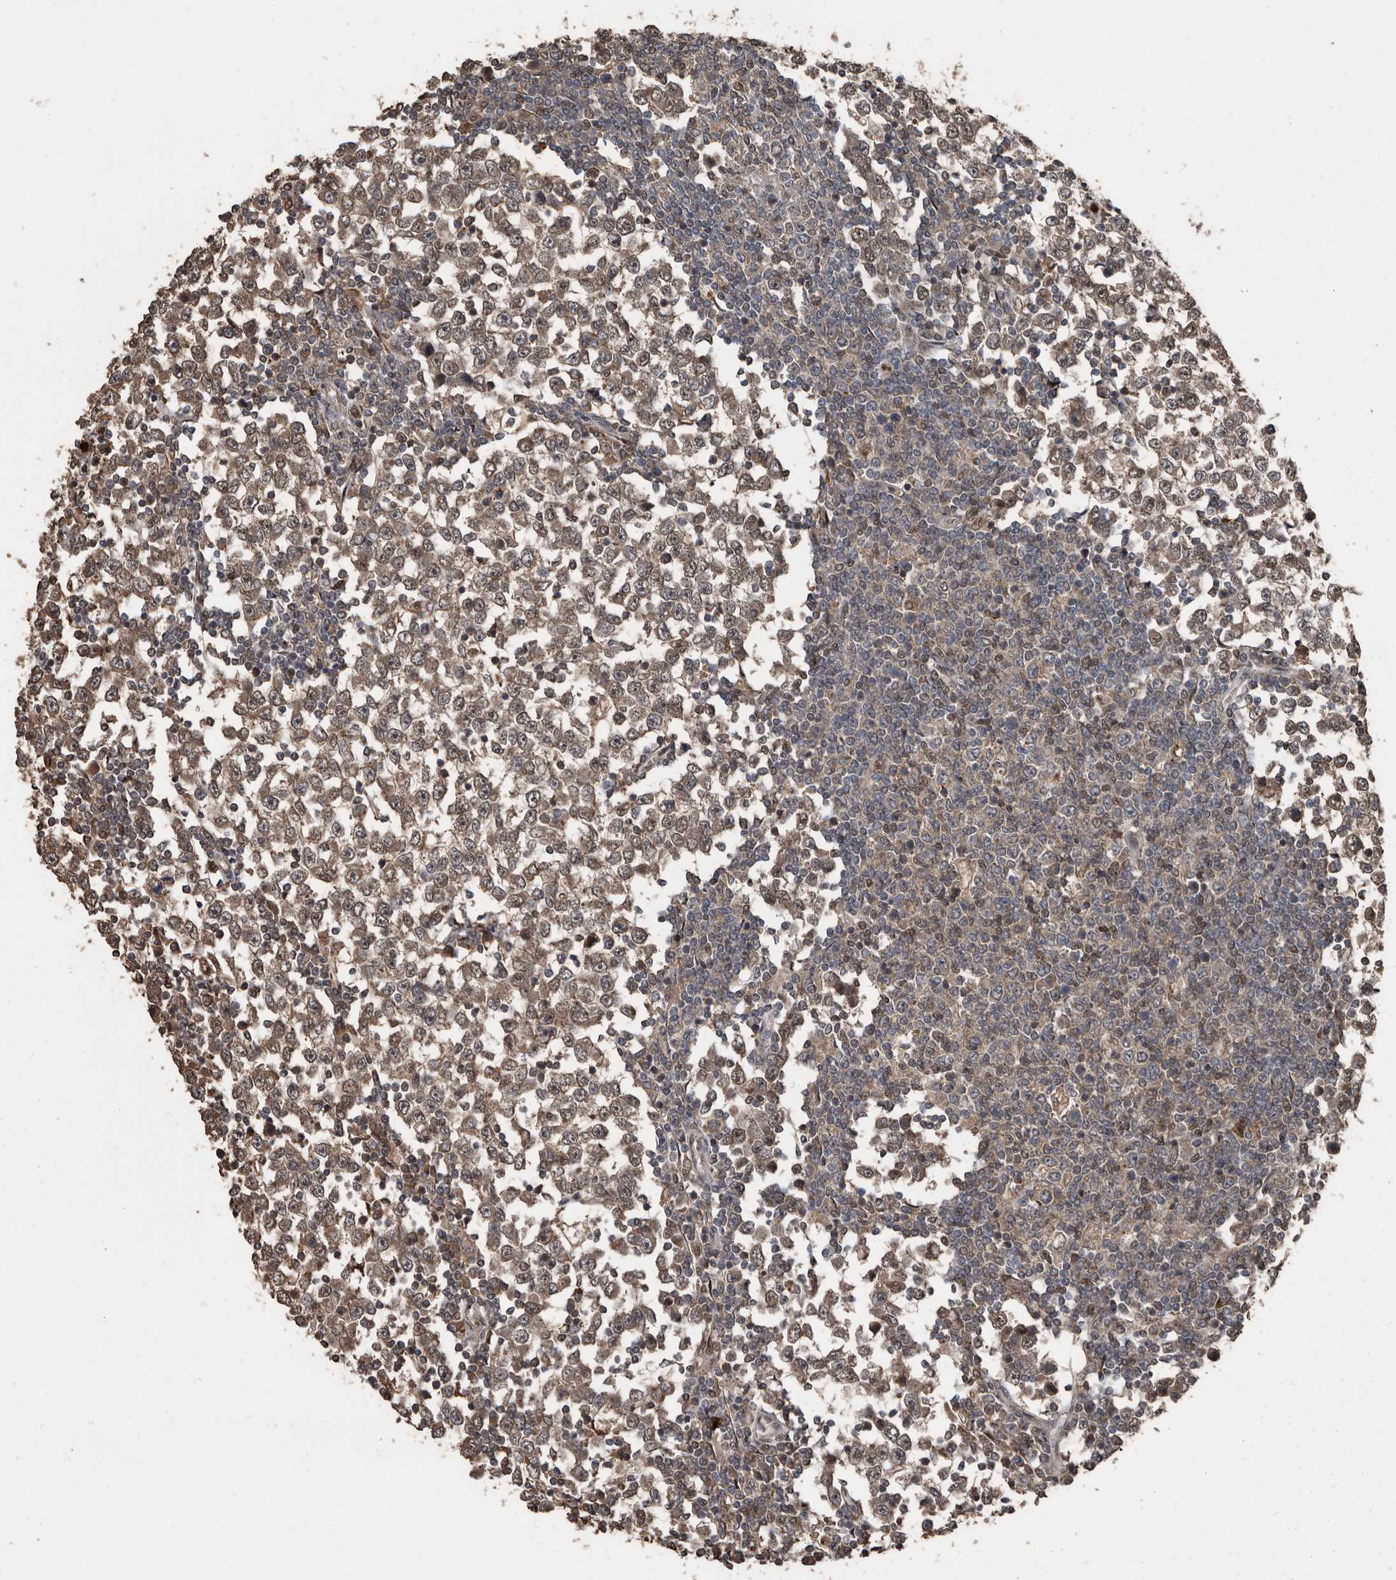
{"staining": {"intensity": "weak", "quantity": ">75%", "location": "cytoplasmic/membranous"}, "tissue": "testis cancer", "cell_type": "Tumor cells", "image_type": "cancer", "snomed": [{"axis": "morphology", "description": "Seminoma, NOS"}, {"axis": "topography", "description": "Testis"}], "caption": "The immunohistochemical stain shows weak cytoplasmic/membranous positivity in tumor cells of seminoma (testis) tissue. (DAB (3,3'-diaminobenzidine) = brown stain, brightfield microscopy at high magnification).", "gene": "FSBP", "patient": {"sex": "male", "age": 65}}